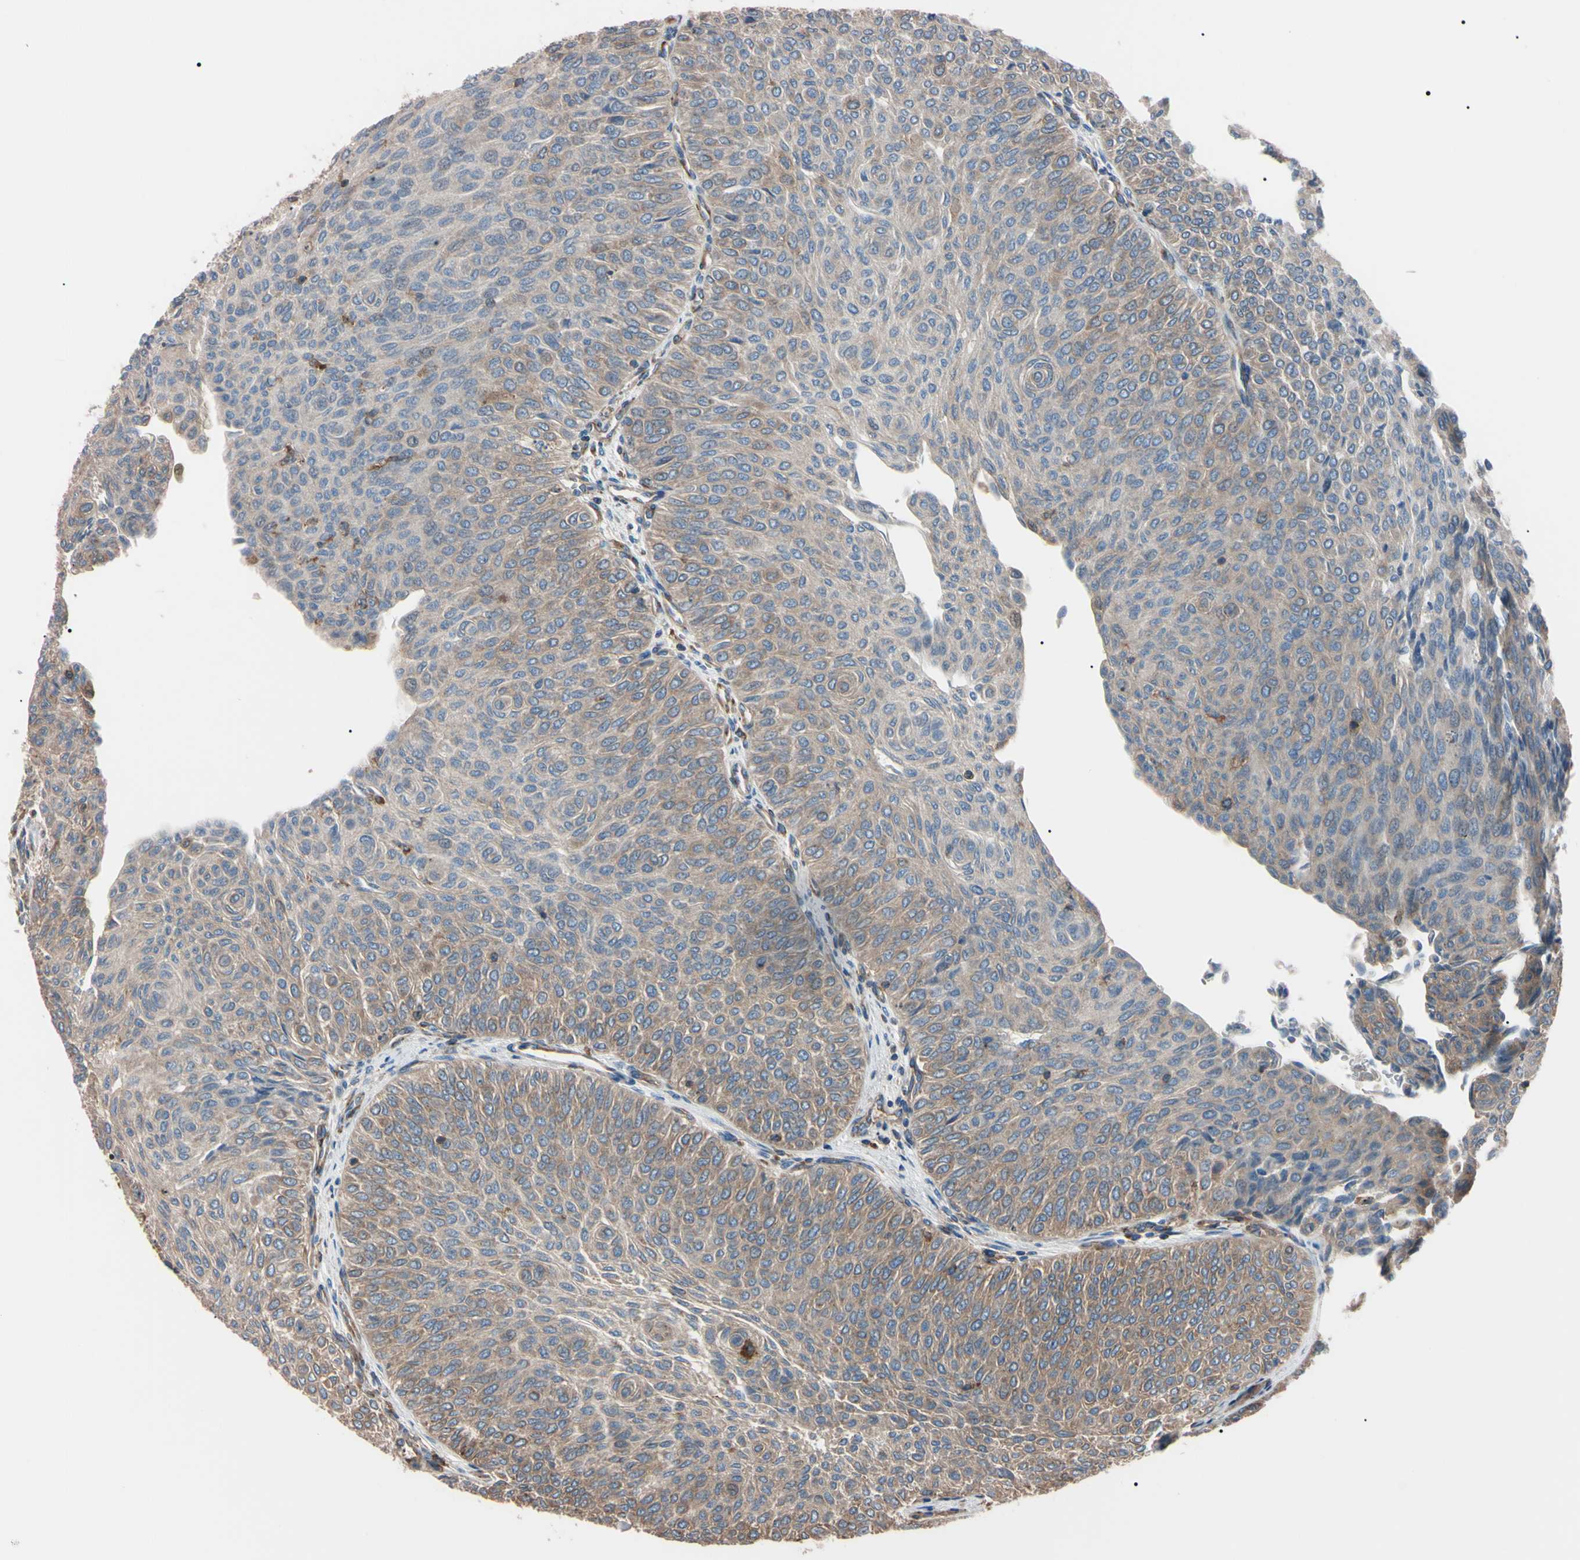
{"staining": {"intensity": "moderate", "quantity": "25%-75%", "location": "cytoplasmic/membranous"}, "tissue": "urothelial cancer", "cell_type": "Tumor cells", "image_type": "cancer", "snomed": [{"axis": "morphology", "description": "Urothelial carcinoma, Low grade"}, {"axis": "topography", "description": "Urinary bladder"}], "caption": "Protein staining of urothelial cancer tissue exhibits moderate cytoplasmic/membranous positivity in approximately 25%-75% of tumor cells.", "gene": "PRKACA", "patient": {"sex": "male", "age": 78}}